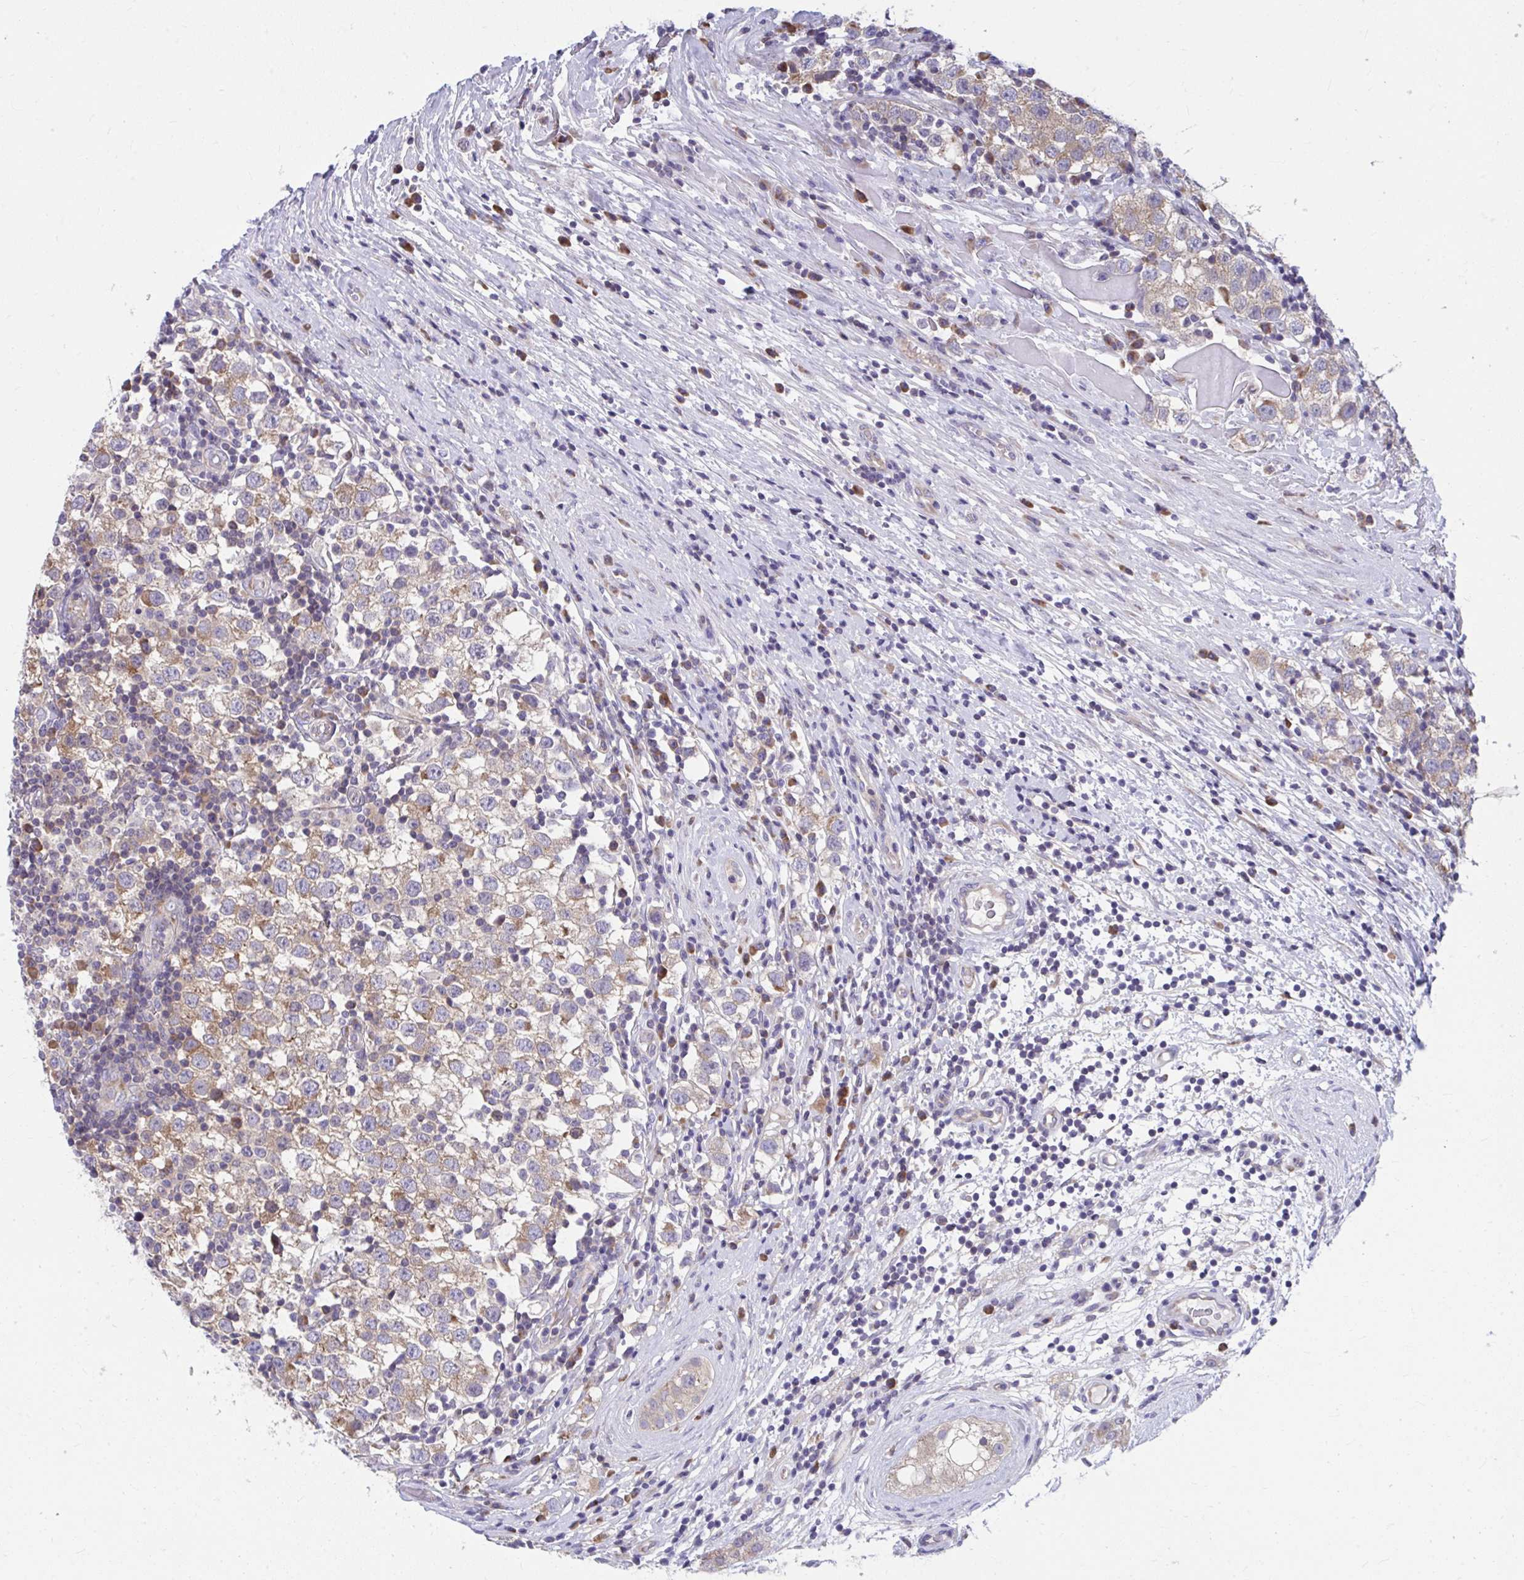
{"staining": {"intensity": "moderate", "quantity": ">75%", "location": "cytoplasmic/membranous"}, "tissue": "testis cancer", "cell_type": "Tumor cells", "image_type": "cancer", "snomed": [{"axis": "morphology", "description": "Seminoma, NOS"}, {"axis": "topography", "description": "Testis"}], "caption": "Immunohistochemistry micrograph of human testis seminoma stained for a protein (brown), which displays medium levels of moderate cytoplasmic/membranous staining in approximately >75% of tumor cells.", "gene": "PCDHB7", "patient": {"sex": "male", "age": 34}}